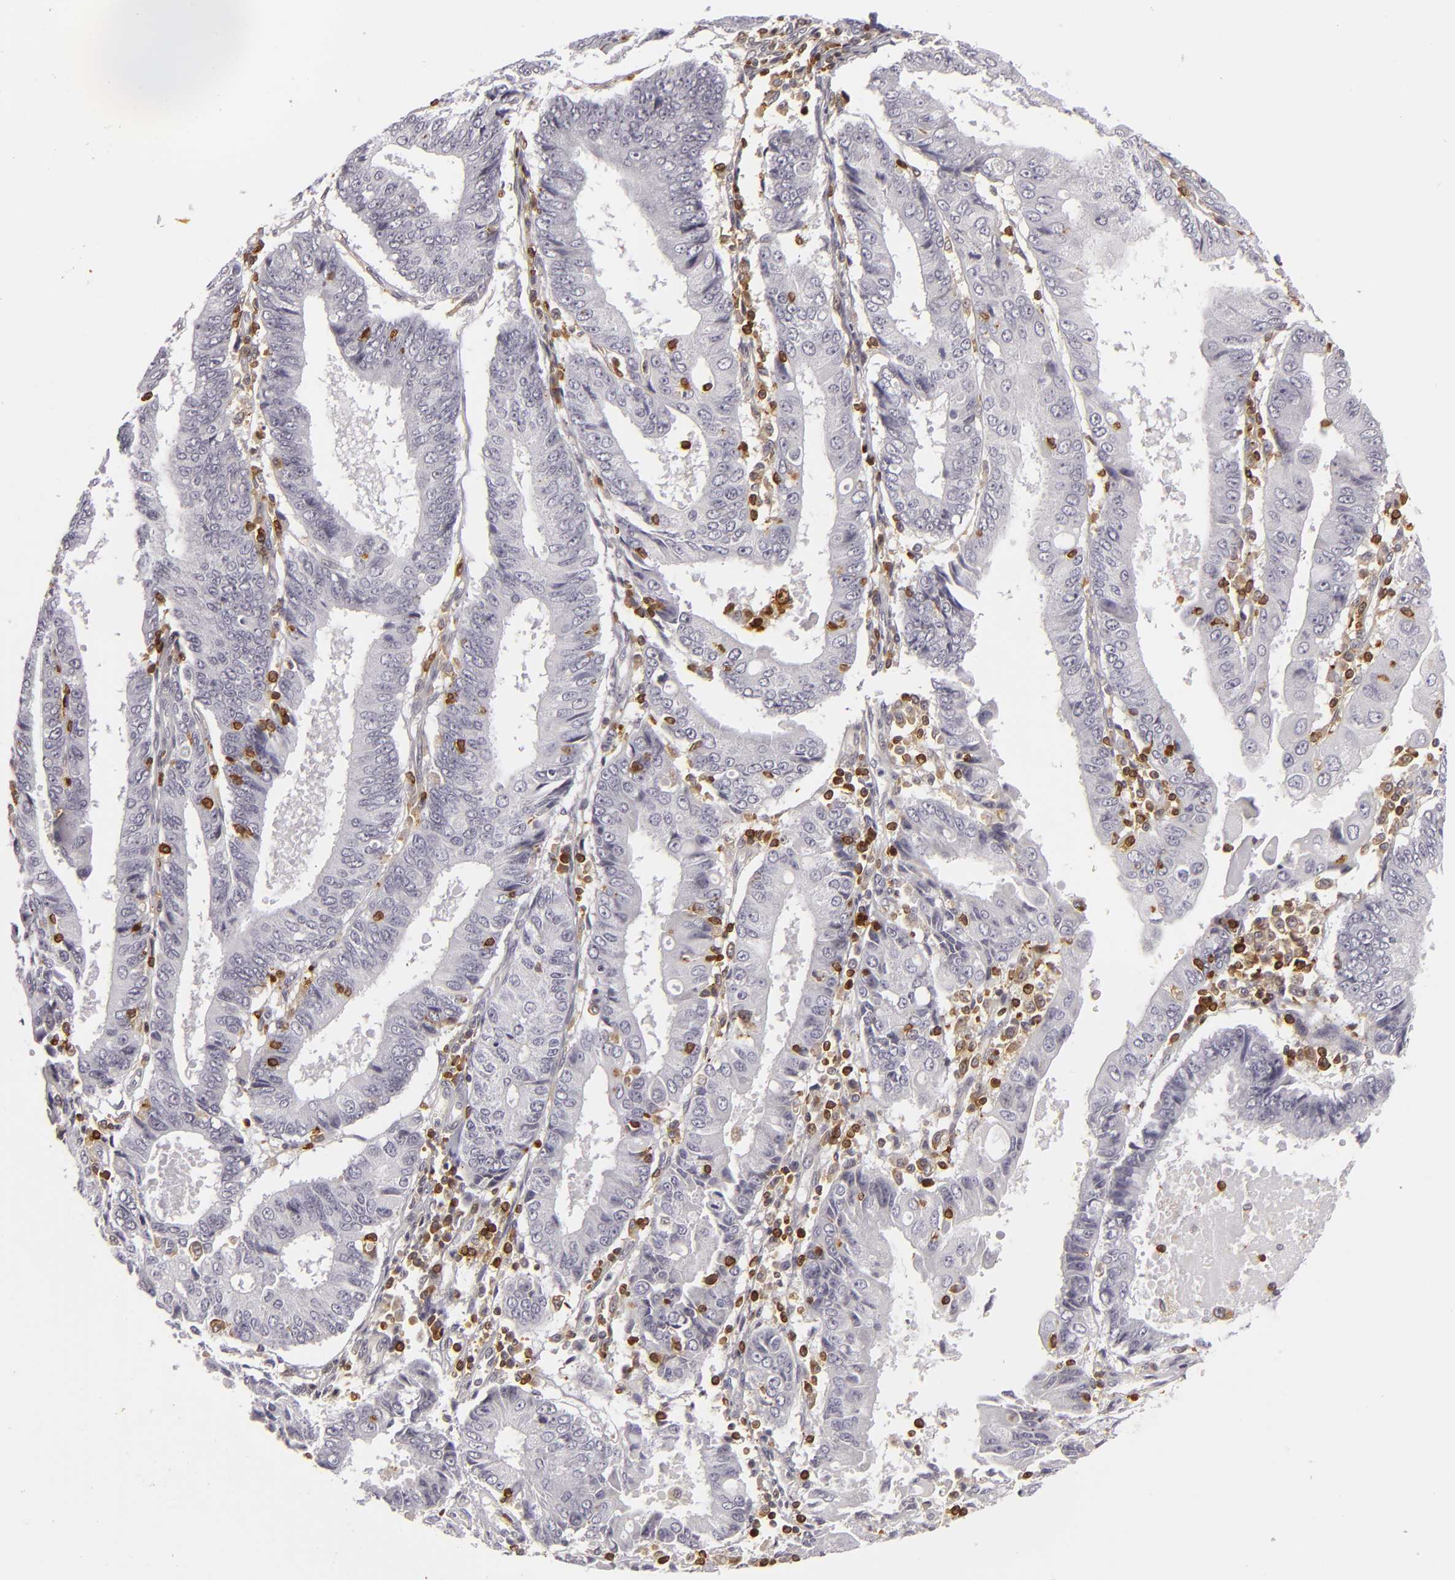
{"staining": {"intensity": "negative", "quantity": "none", "location": "none"}, "tissue": "endometrial cancer", "cell_type": "Tumor cells", "image_type": "cancer", "snomed": [{"axis": "morphology", "description": "Adenocarcinoma, NOS"}, {"axis": "topography", "description": "Endometrium"}], "caption": "Tumor cells are negative for brown protein staining in endometrial cancer (adenocarcinoma).", "gene": "APOBEC3G", "patient": {"sex": "female", "age": 75}}